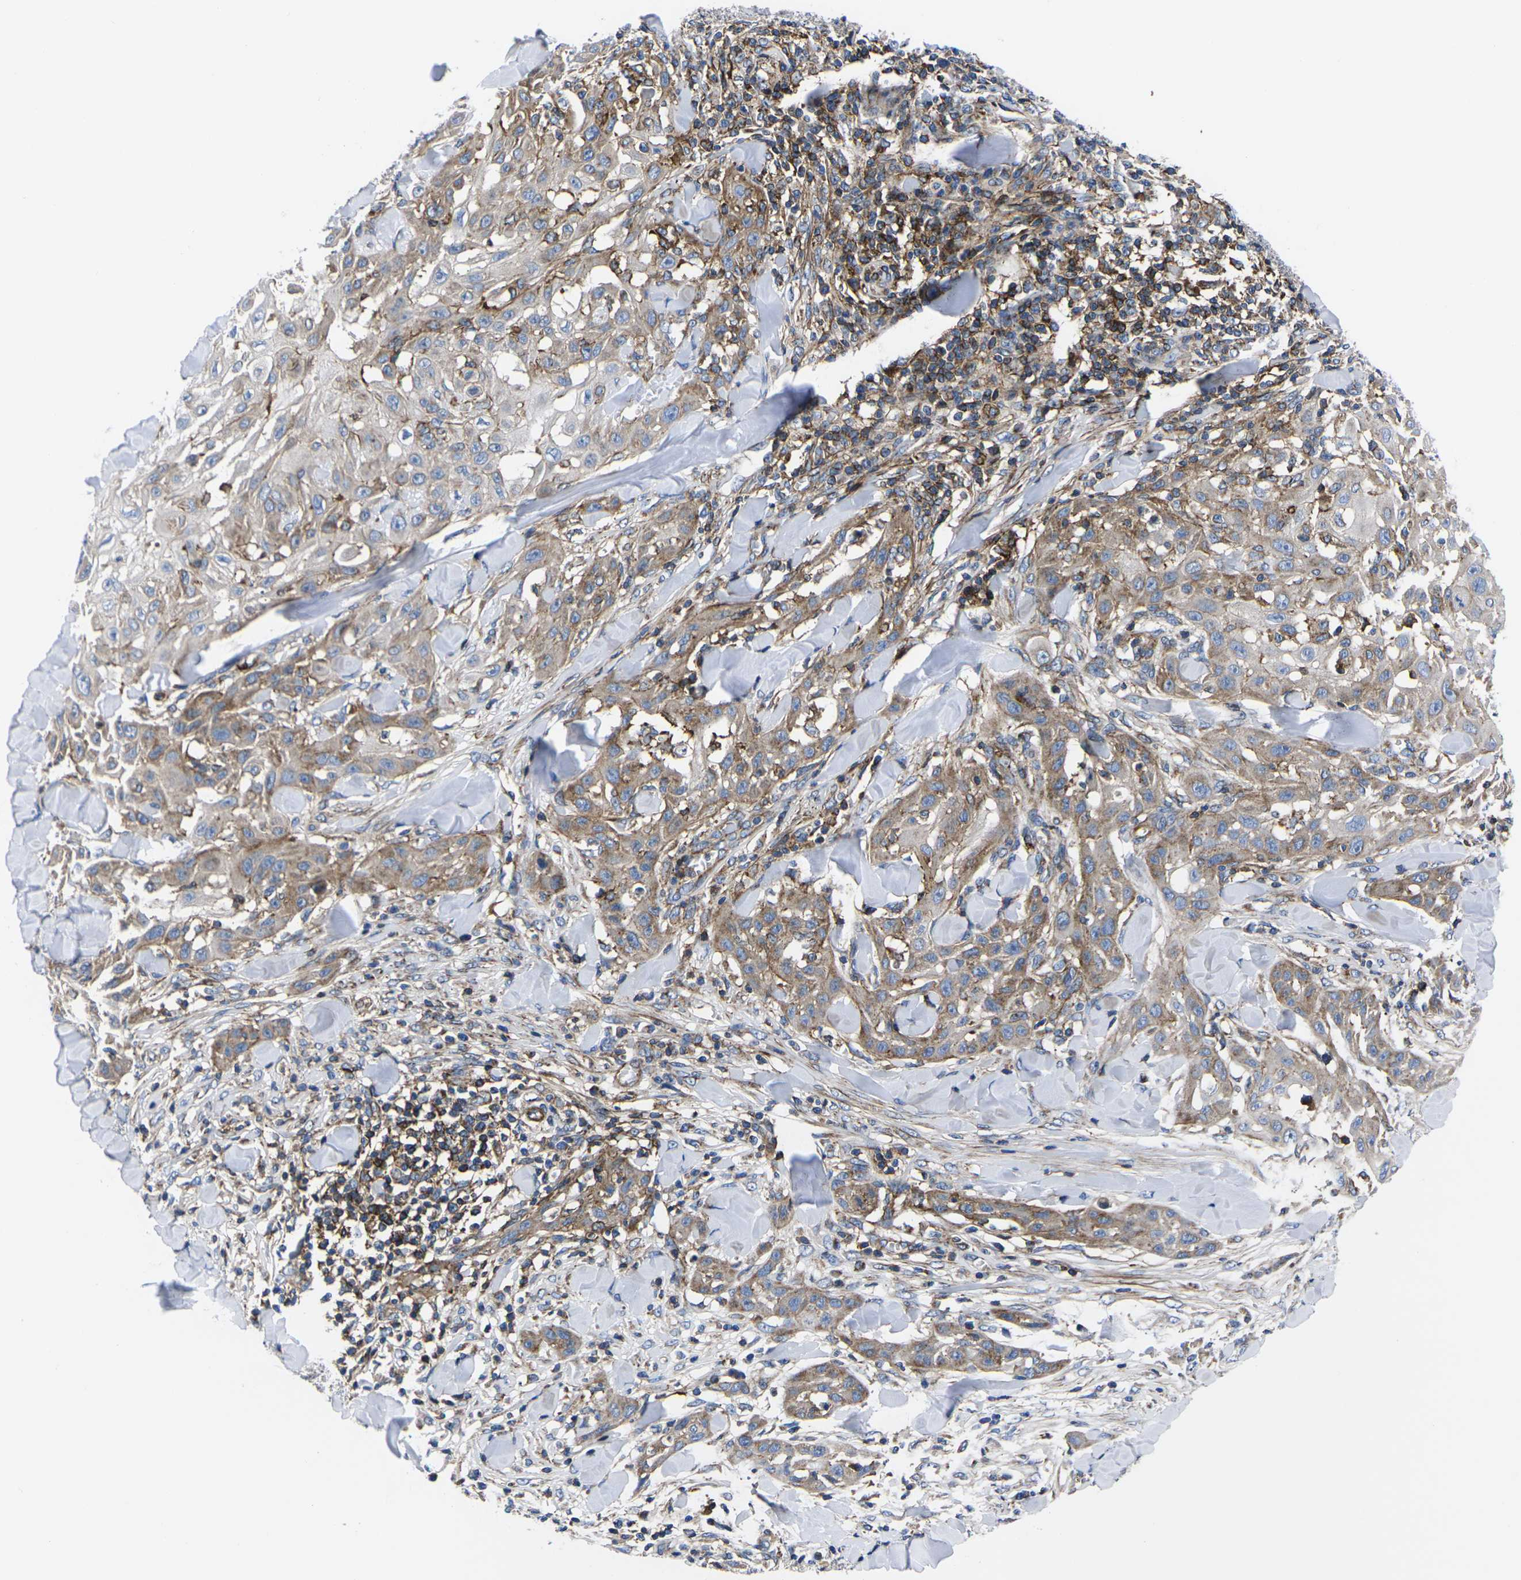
{"staining": {"intensity": "weak", "quantity": ">75%", "location": "cytoplasmic/membranous"}, "tissue": "skin cancer", "cell_type": "Tumor cells", "image_type": "cancer", "snomed": [{"axis": "morphology", "description": "Squamous cell carcinoma, NOS"}, {"axis": "topography", "description": "Skin"}], "caption": "An immunohistochemistry histopathology image of tumor tissue is shown. Protein staining in brown labels weak cytoplasmic/membranous positivity in skin squamous cell carcinoma within tumor cells.", "gene": "GPR4", "patient": {"sex": "male", "age": 24}}